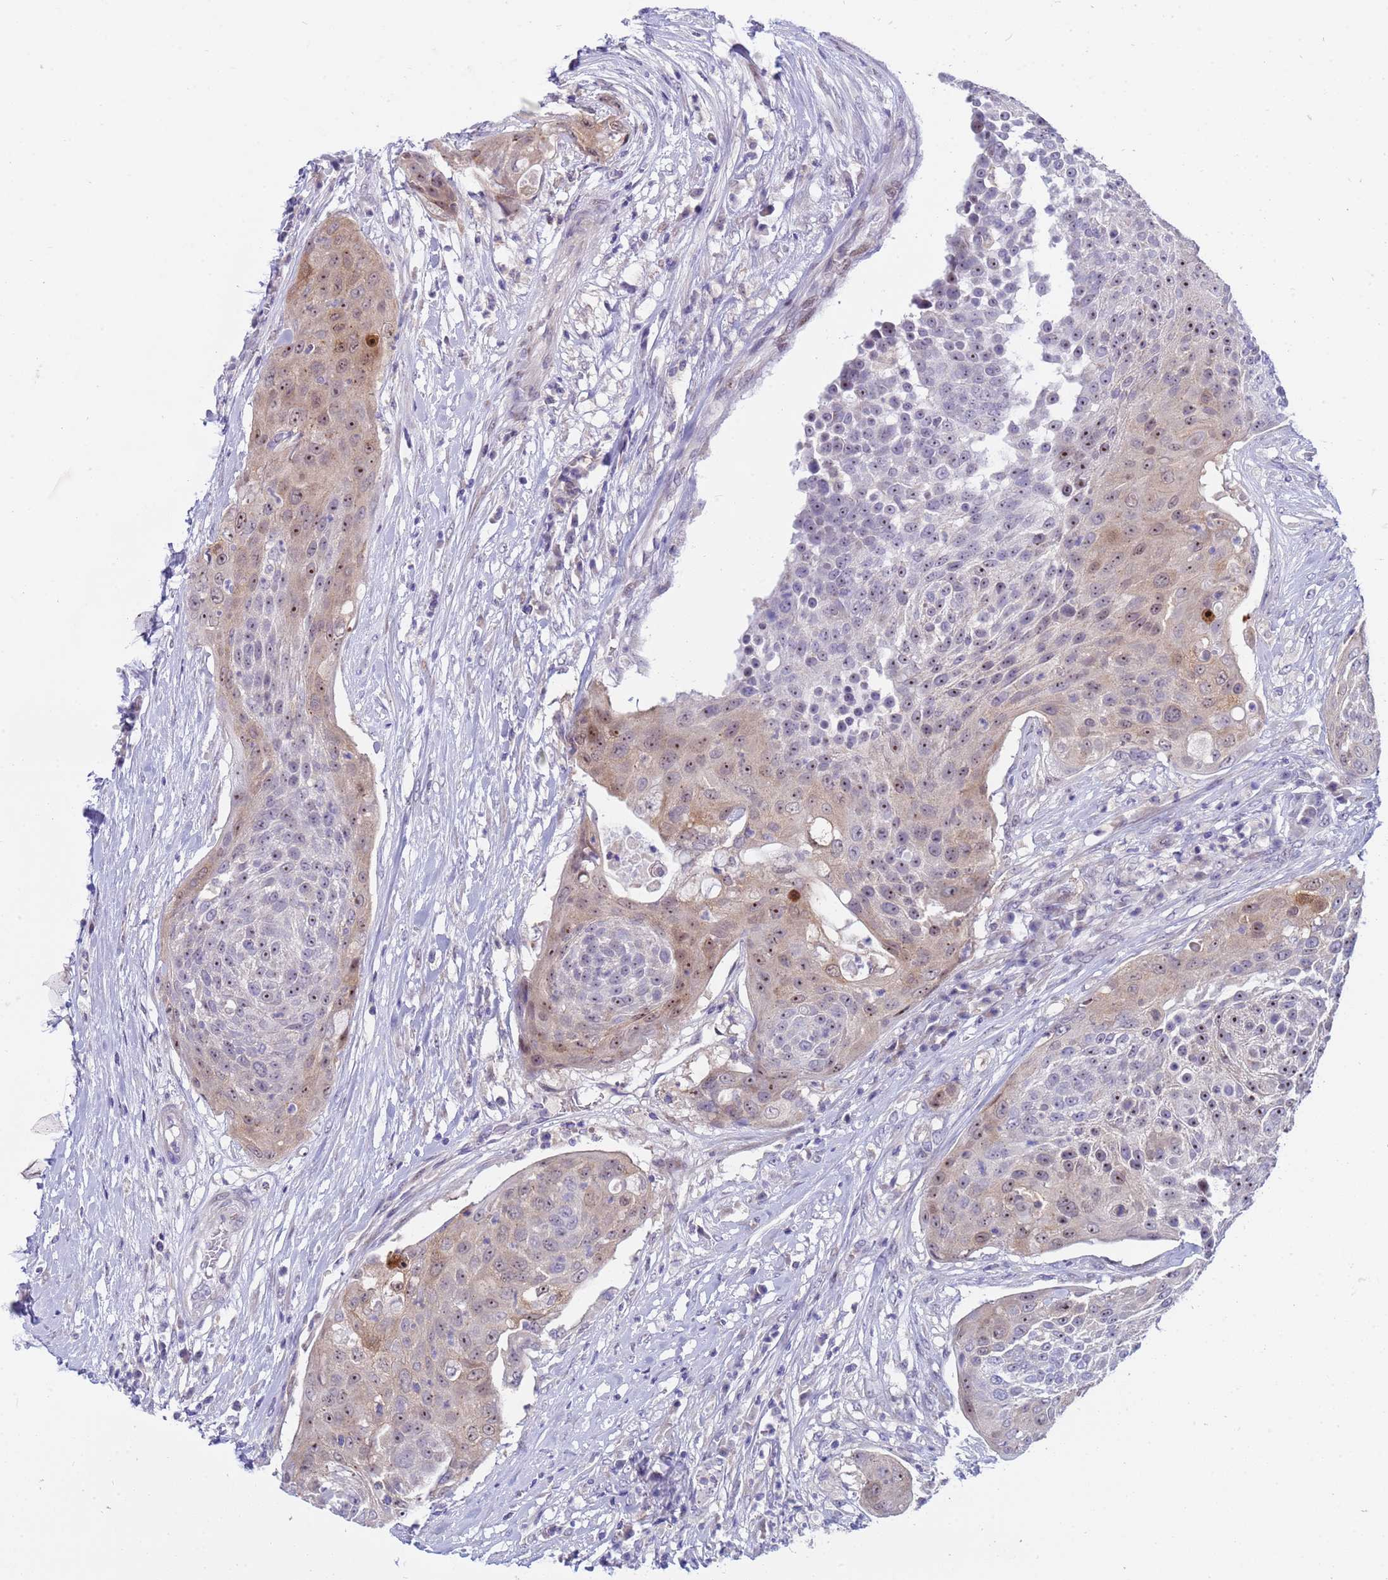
{"staining": {"intensity": "moderate", "quantity": "25%-75%", "location": "nuclear"}, "tissue": "urothelial cancer", "cell_type": "Tumor cells", "image_type": "cancer", "snomed": [{"axis": "morphology", "description": "Urothelial carcinoma, High grade"}, {"axis": "topography", "description": "Urinary bladder"}], "caption": "Urothelial cancer tissue exhibits moderate nuclear expression in approximately 25%-75% of tumor cells, visualized by immunohistochemistry.", "gene": "LRATD1", "patient": {"sex": "female", "age": 63}}